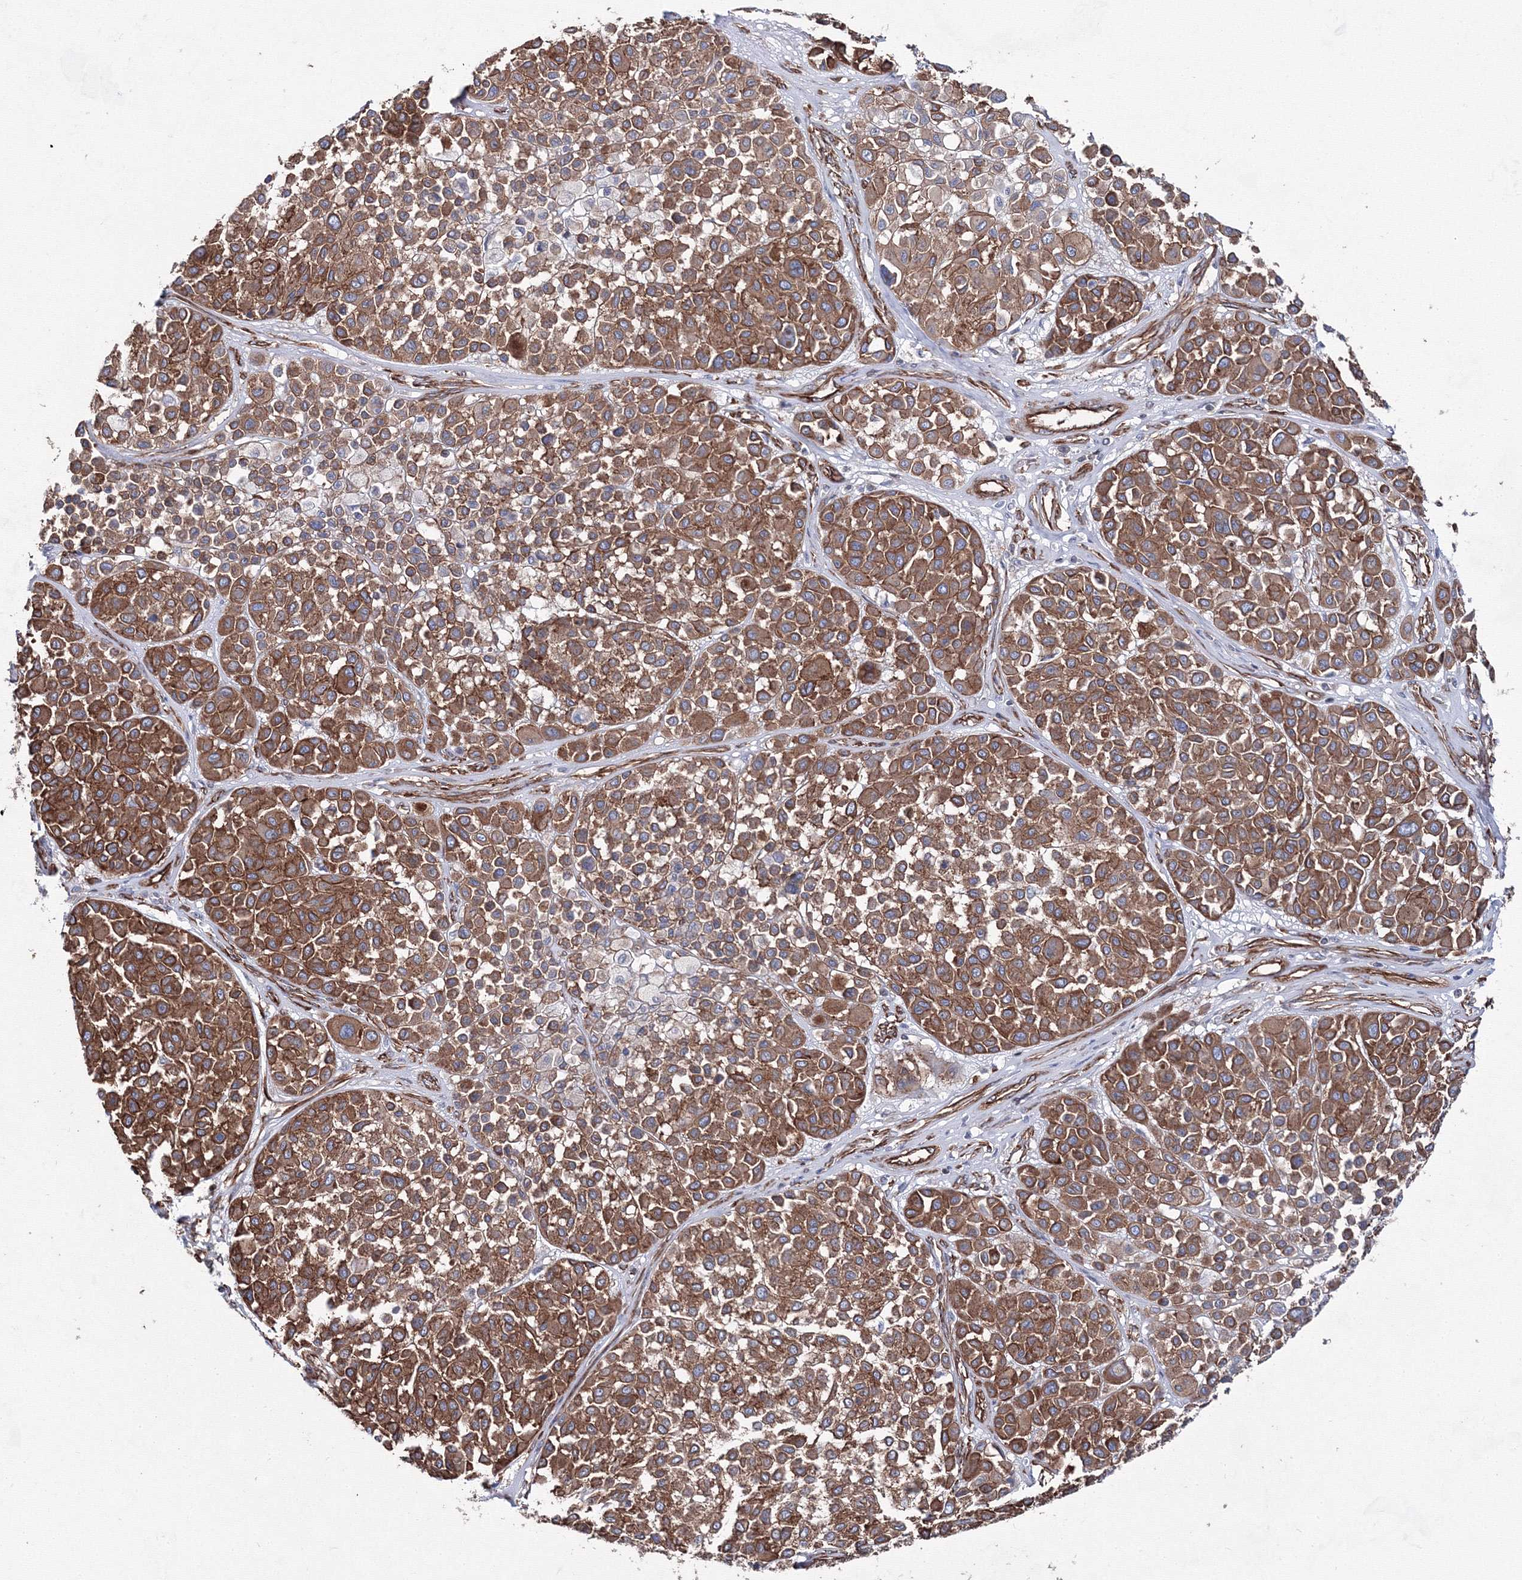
{"staining": {"intensity": "moderate", "quantity": ">75%", "location": "cytoplasmic/membranous"}, "tissue": "melanoma", "cell_type": "Tumor cells", "image_type": "cancer", "snomed": [{"axis": "morphology", "description": "Malignant melanoma, Metastatic site"}, {"axis": "topography", "description": "Soft tissue"}], "caption": "This is a photomicrograph of IHC staining of melanoma, which shows moderate staining in the cytoplasmic/membranous of tumor cells.", "gene": "ANKRD37", "patient": {"sex": "male", "age": 41}}